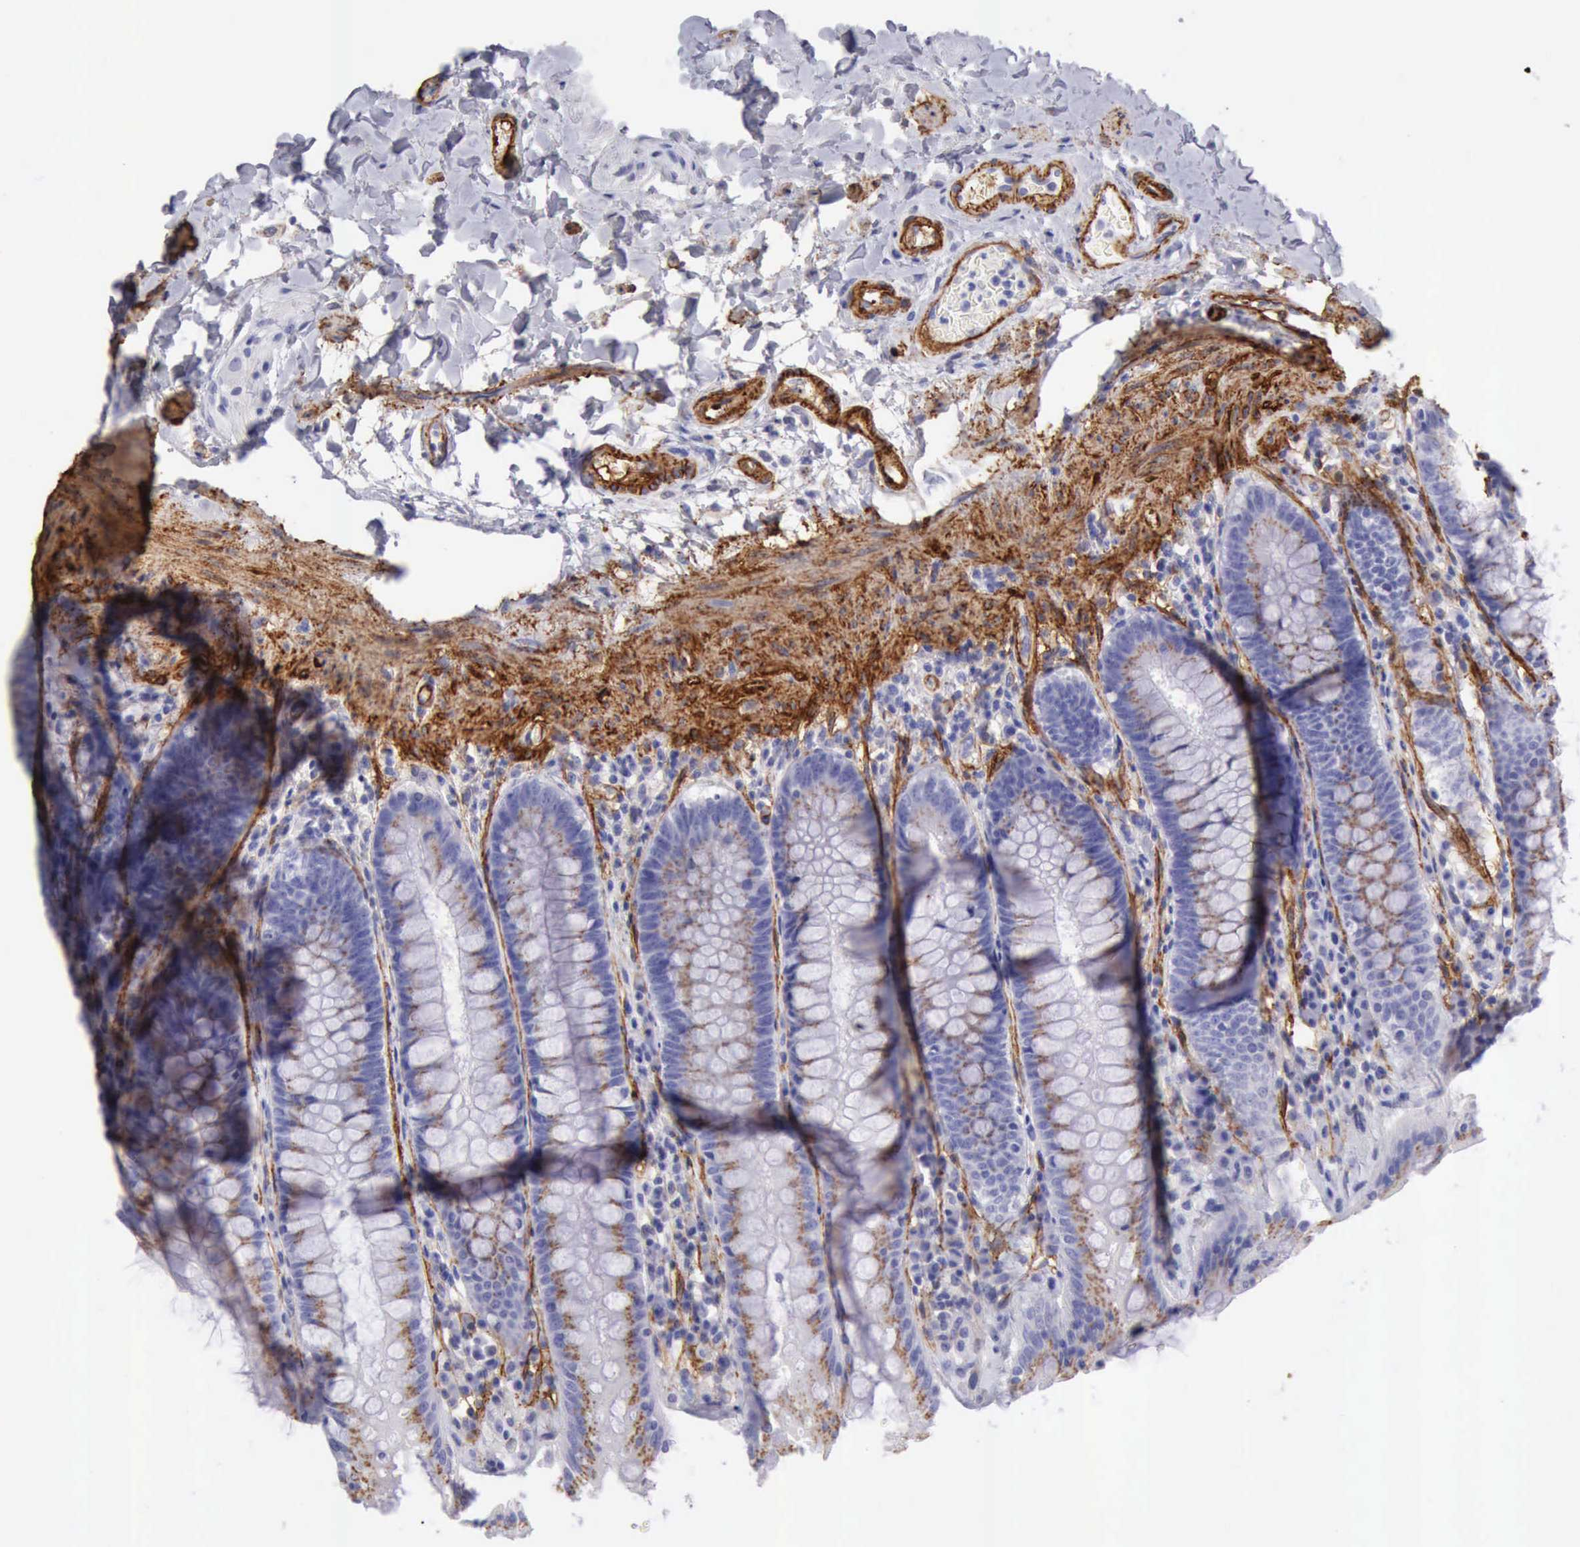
{"staining": {"intensity": "moderate", "quantity": ">75%", "location": "cytoplasmic/membranous"}, "tissue": "rectum", "cell_type": "Glandular cells", "image_type": "normal", "snomed": [{"axis": "morphology", "description": "Normal tissue, NOS"}, {"axis": "topography", "description": "Rectum"}], "caption": "Benign rectum demonstrates moderate cytoplasmic/membranous staining in about >75% of glandular cells.", "gene": "AOC3", "patient": {"sex": "female", "age": 46}}